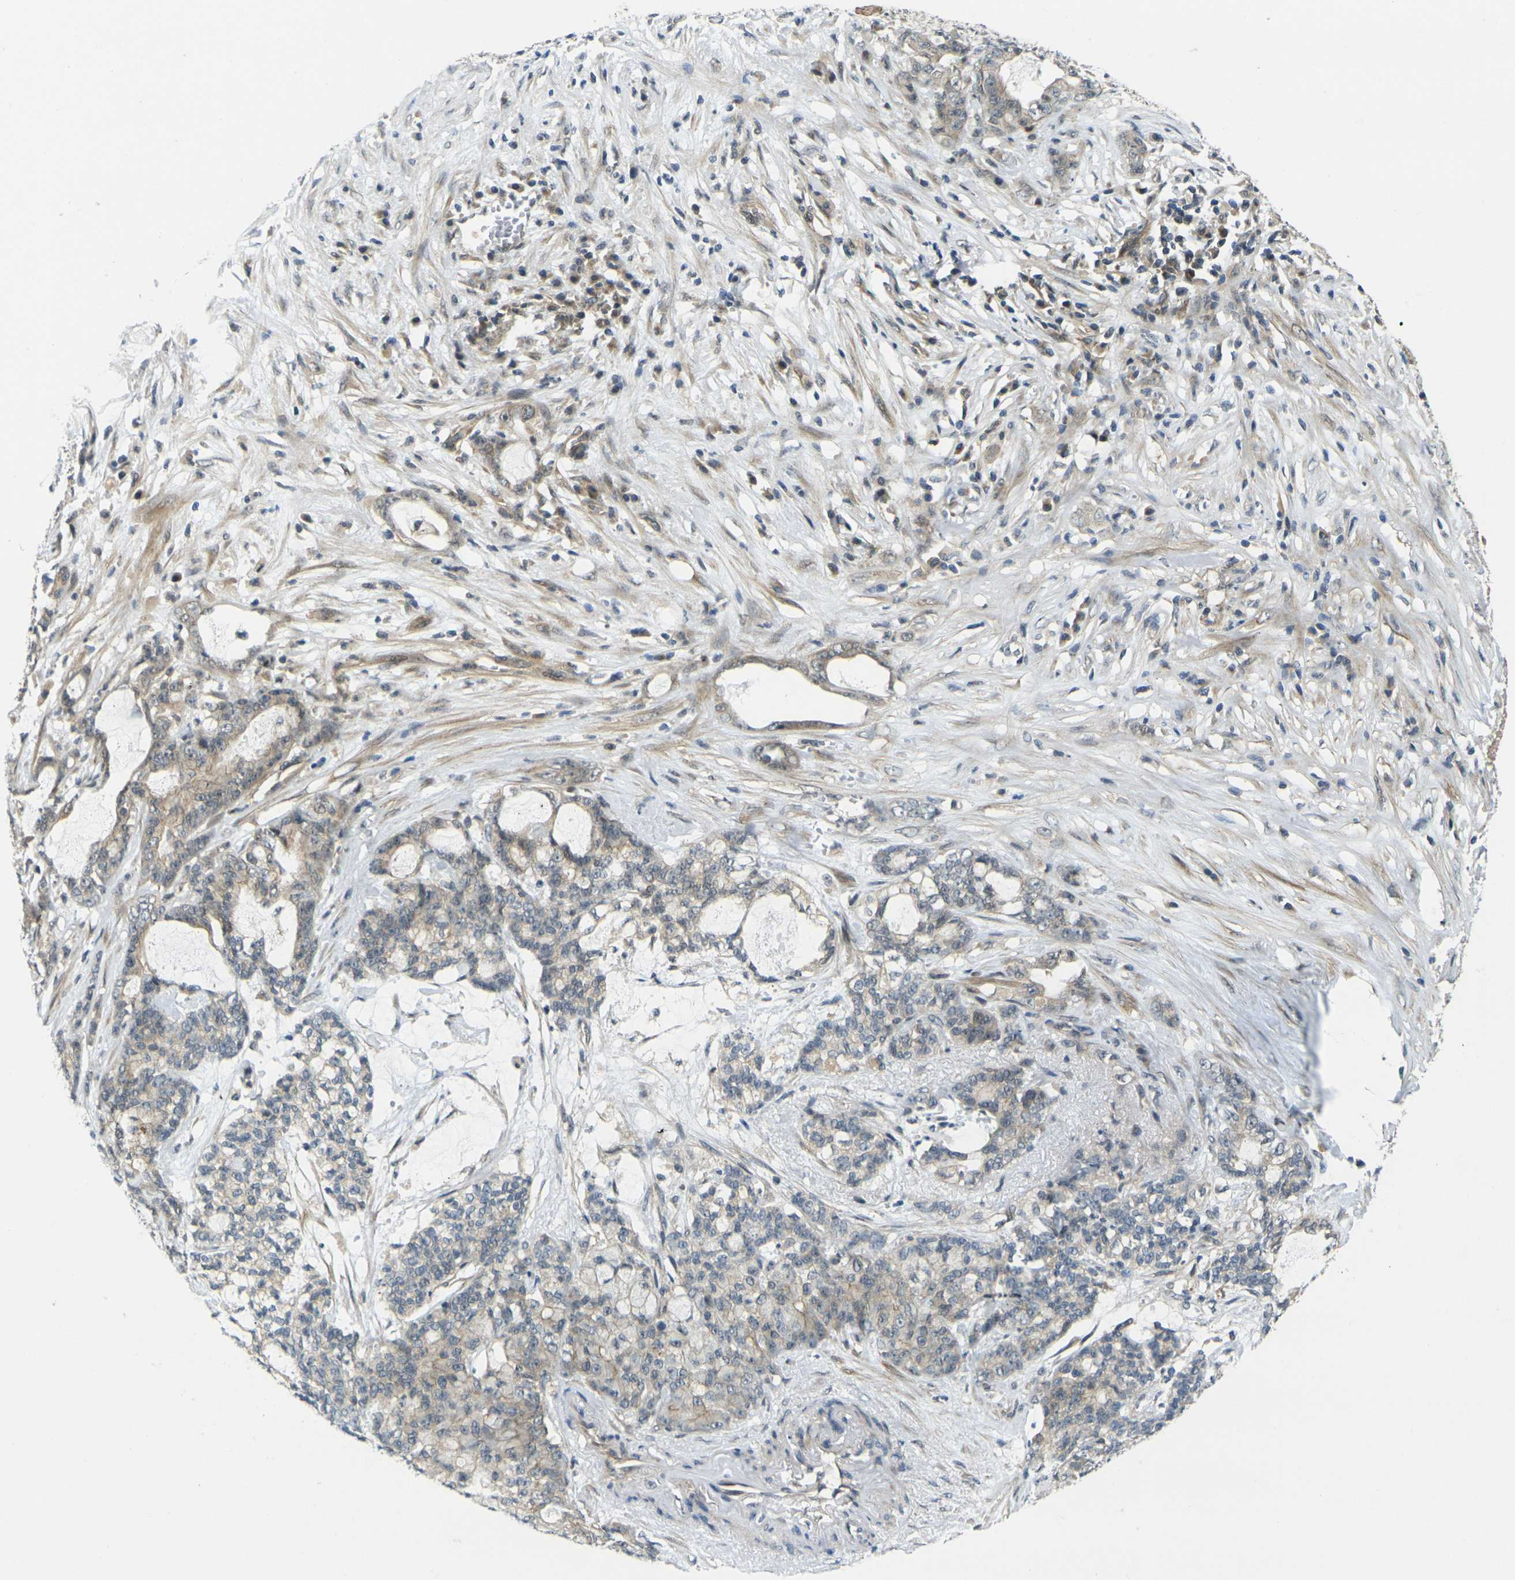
{"staining": {"intensity": "weak", "quantity": "<25%", "location": "cytoplasmic/membranous"}, "tissue": "pancreatic cancer", "cell_type": "Tumor cells", "image_type": "cancer", "snomed": [{"axis": "morphology", "description": "Adenocarcinoma, NOS"}, {"axis": "topography", "description": "Pancreas"}], "caption": "Immunohistochemical staining of pancreatic adenocarcinoma shows no significant expression in tumor cells.", "gene": "KCTD10", "patient": {"sex": "female", "age": 73}}